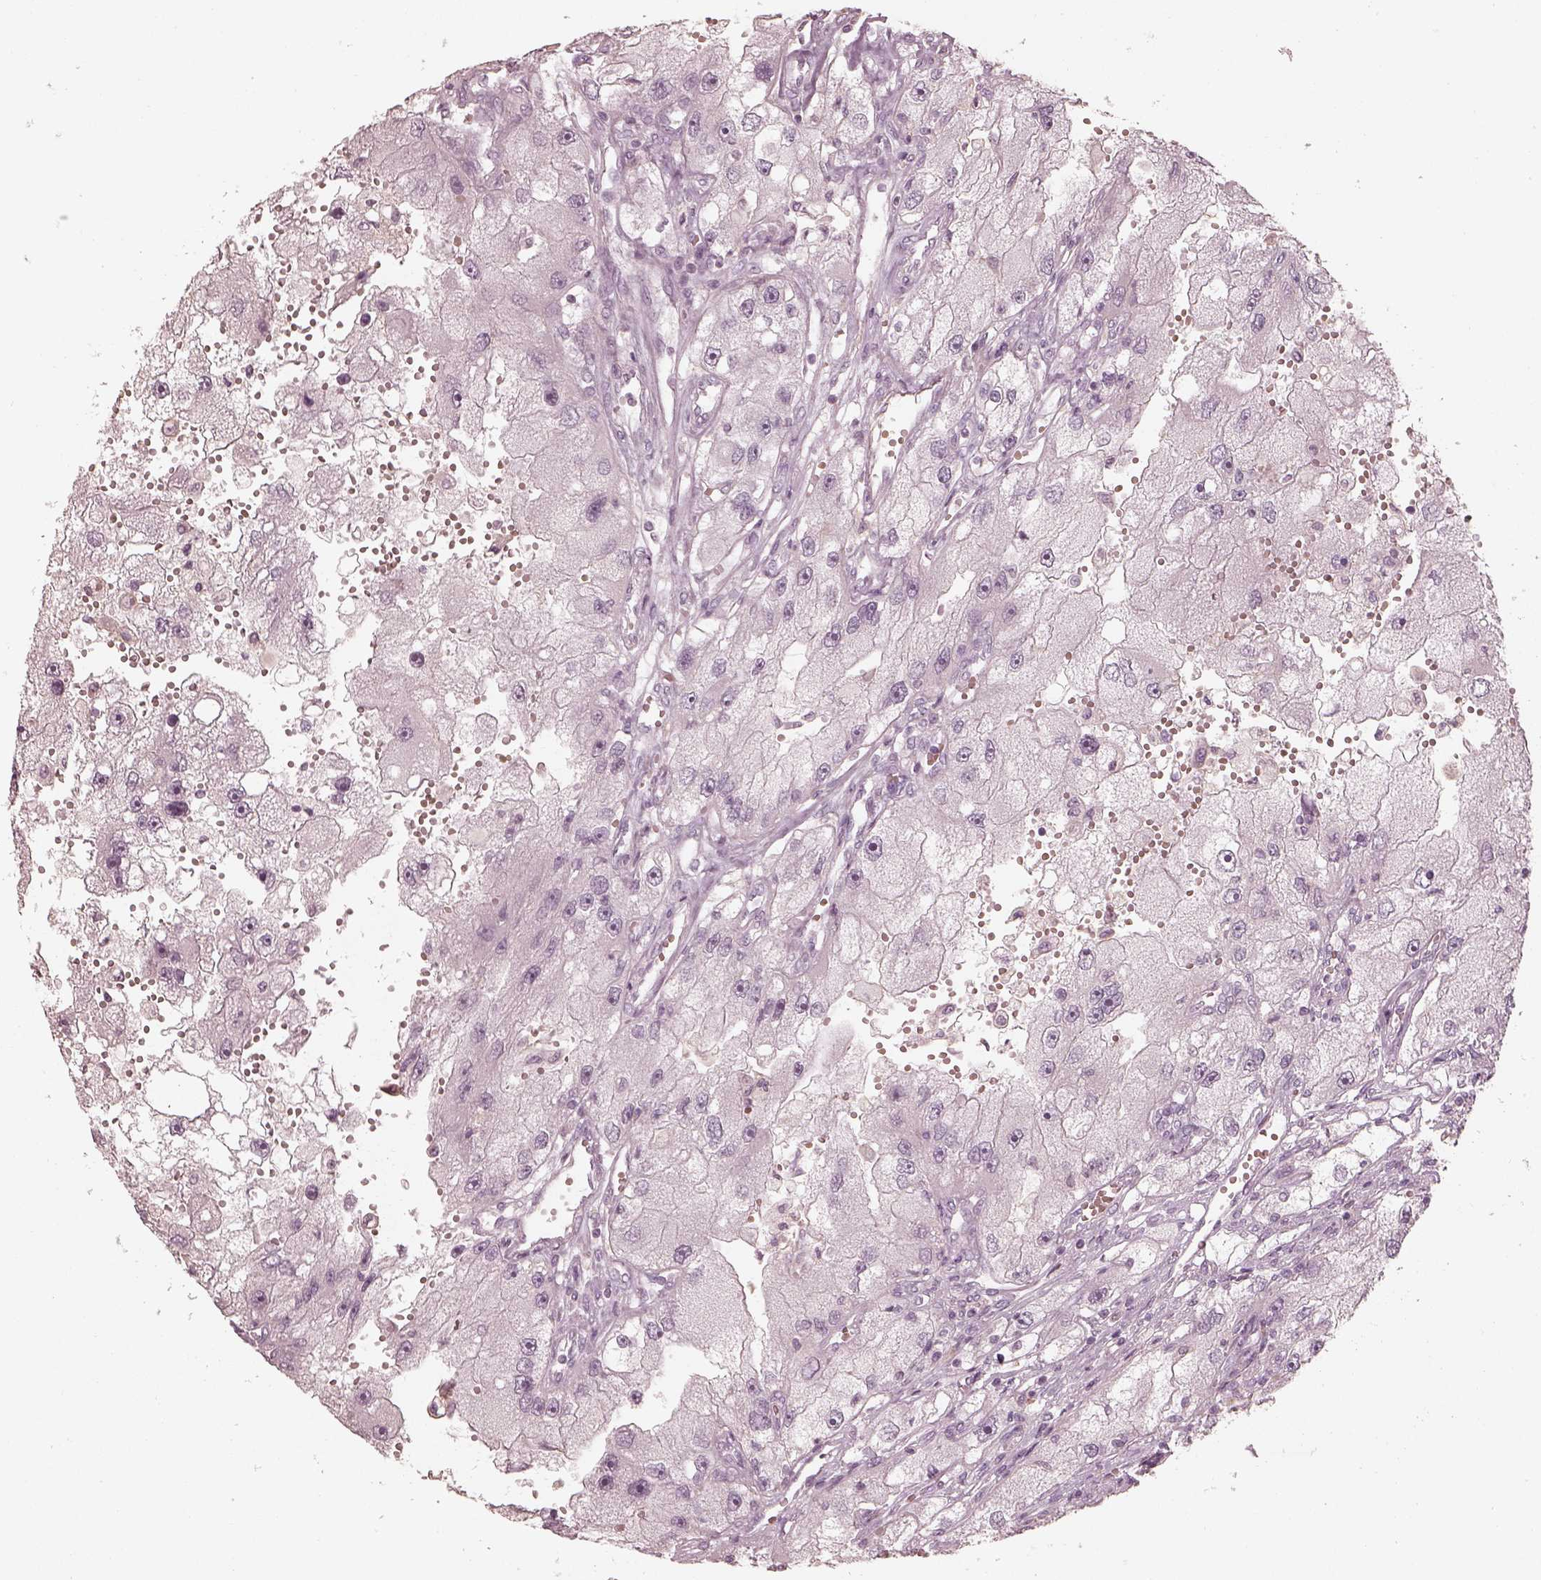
{"staining": {"intensity": "negative", "quantity": "none", "location": "none"}, "tissue": "renal cancer", "cell_type": "Tumor cells", "image_type": "cancer", "snomed": [{"axis": "morphology", "description": "Adenocarcinoma, NOS"}, {"axis": "topography", "description": "Kidney"}], "caption": "Adenocarcinoma (renal) was stained to show a protein in brown. There is no significant expression in tumor cells.", "gene": "PRLHR", "patient": {"sex": "male", "age": 63}}